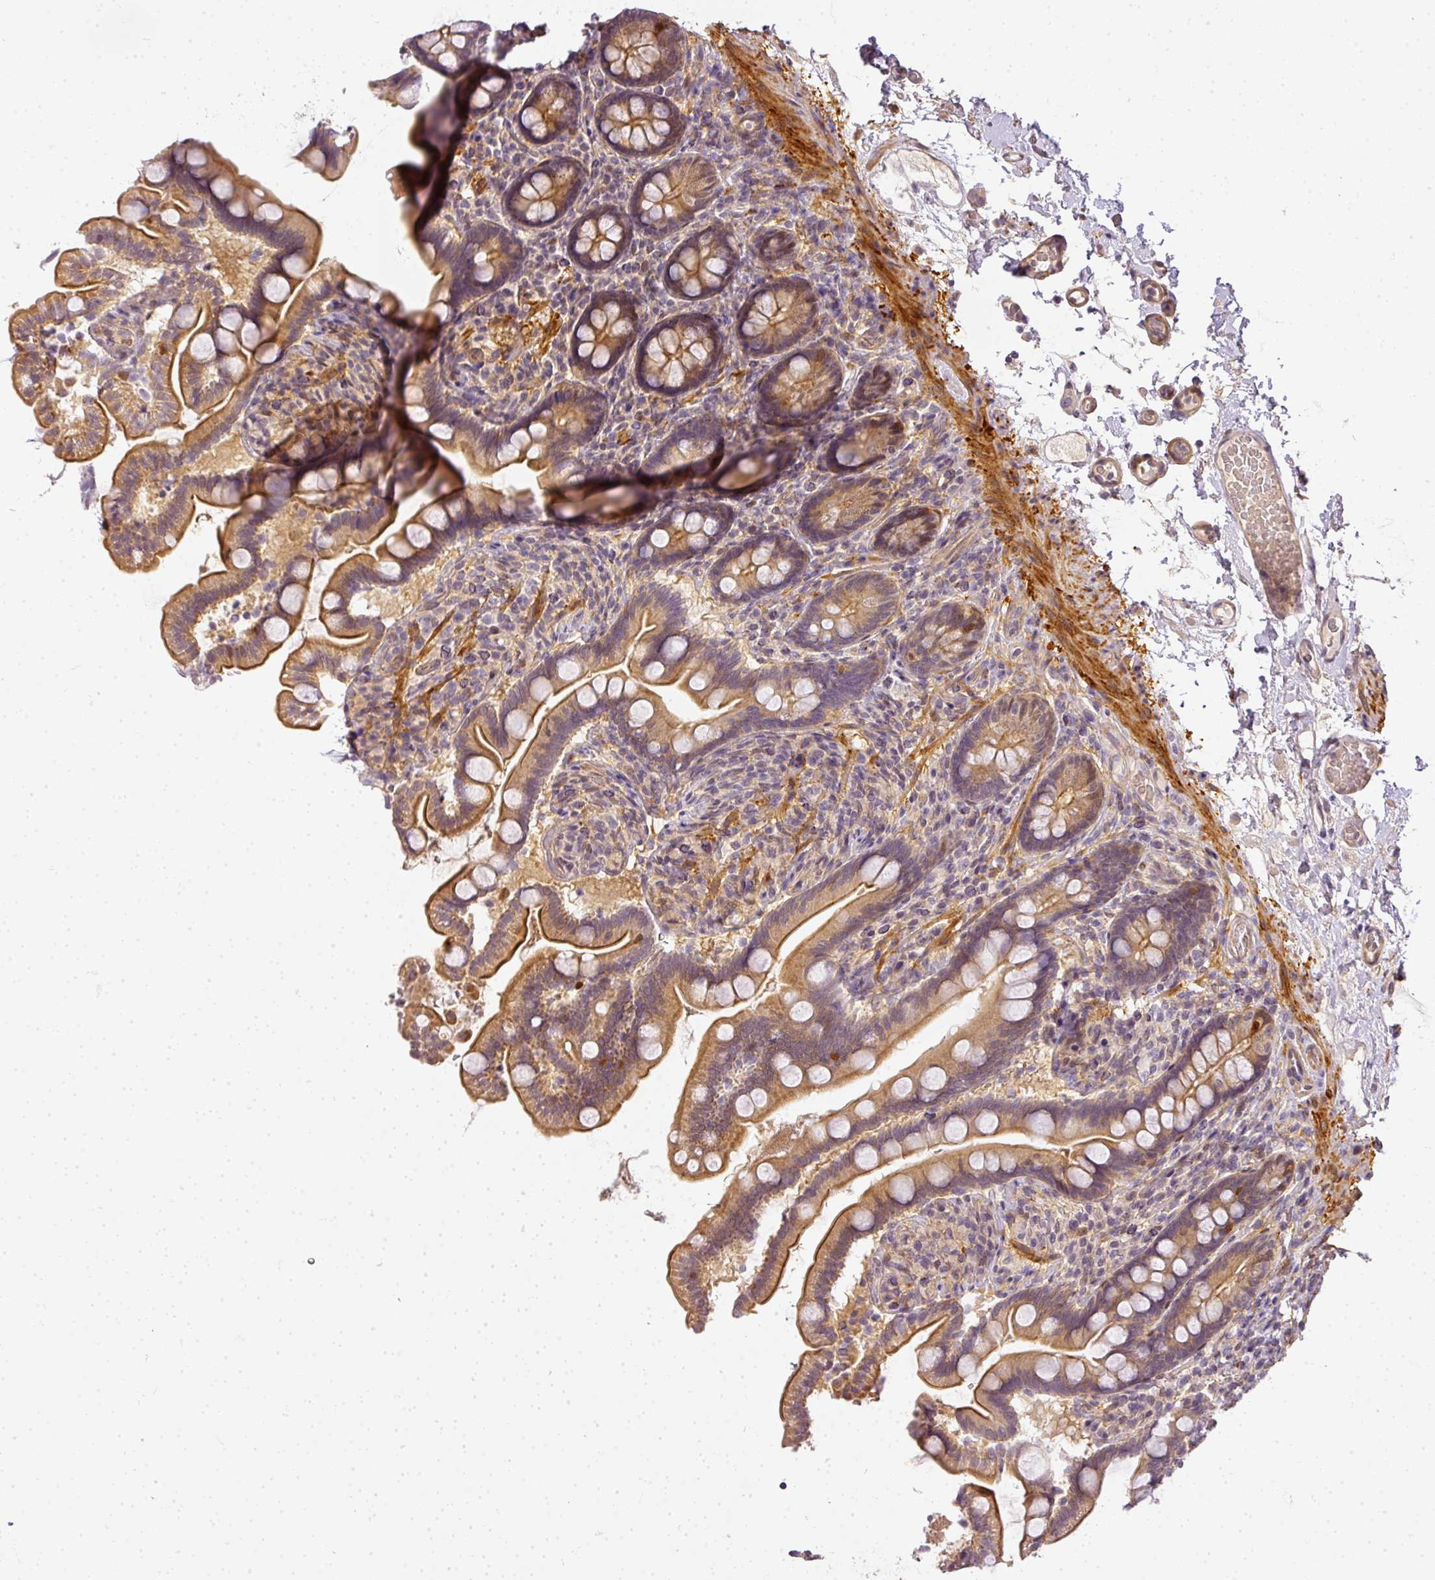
{"staining": {"intensity": "moderate", "quantity": ">75%", "location": "cytoplasmic/membranous"}, "tissue": "small intestine", "cell_type": "Glandular cells", "image_type": "normal", "snomed": [{"axis": "morphology", "description": "Normal tissue, NOS"}, {"axis": "topography", "description": "Small intestine"}], "caption": "Immunohistochemistry staining of benign small intestine, which reveals medium levels of moderate cytoplasmic/membranous positivity in approximately >75% of glandular cells indicating moderate cytoplasmic/membranous protein expression. The staining was performed using DAB (3,3'-diaminobenzidine) (brown) for protein detection and nuclei were counterstained in hematoxylin (blue).", "gene": "ADH5", "patient": {"sex": "female", "age": 64}}